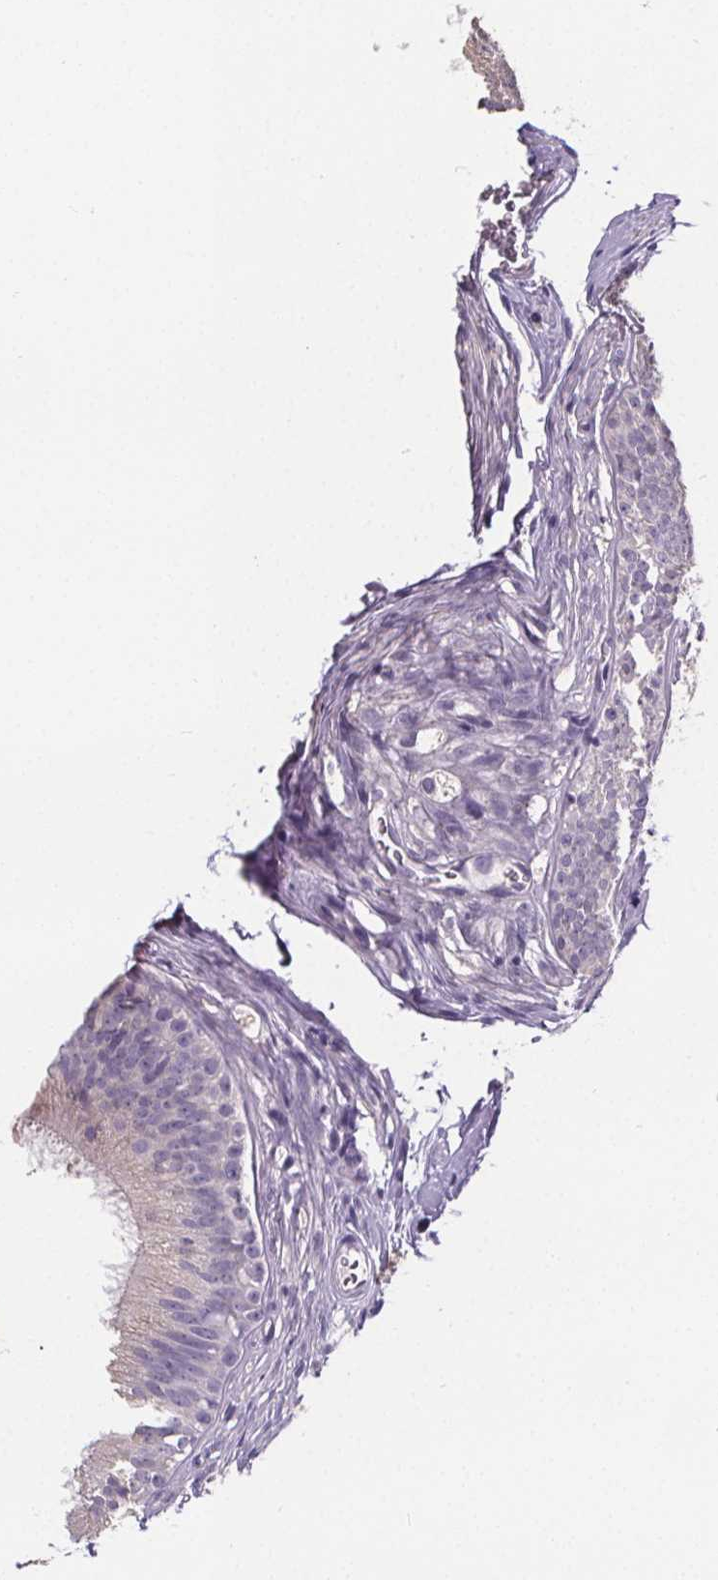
{"staining": {"intensity": "negative", "quantity": "none", "location": "none"}, "tissue": "epididymis", "cell_type": "Glandular cells", "image_type": "normal", "snomed": [{"axis": "morphology", "description": "Normal tissue, NOS"}, {"axis": "topography", "description": "Epididymis"}], "caption": "High magnification brightfield microscopy of benign epididymis stained with DAB (brown) and counterstained with hematoxylin (blue): glandular cells show no significant positivity. Brightfield microscopy of immunohistochemistry (IHC) stained with DAB (3,3'-diaminobenzidine) (brown) and hematoxylin (blue), captured at high magnification.", "gene": "ATP6V1D", "patient": {"sex": "male", "age": 24}}